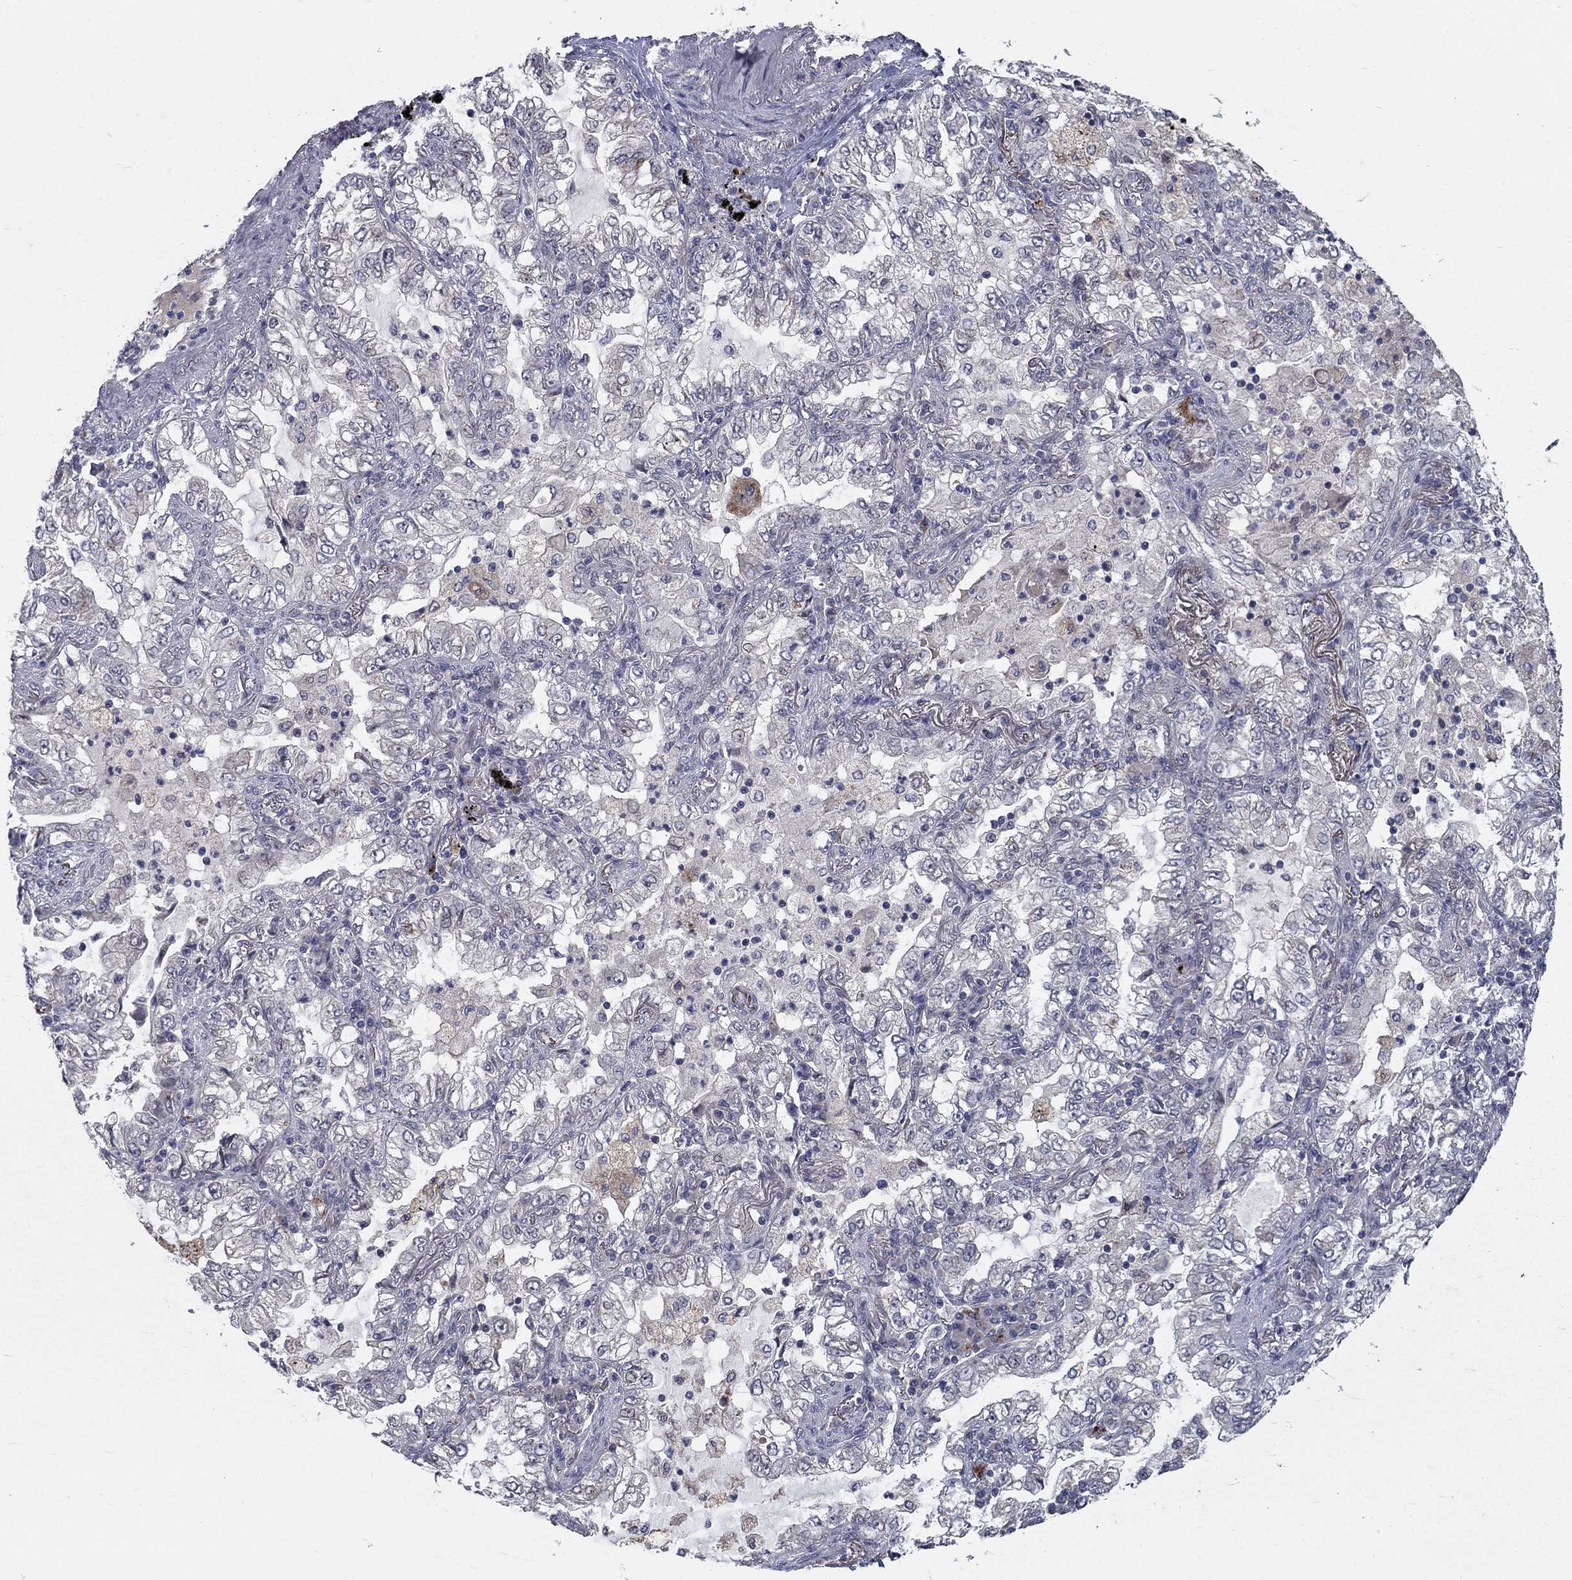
{"staining": {"intensity": "negative", "quantity": "none", "location": "none"}, "tissue": "lung cancer", "cell_type": "Tumor cells", "image_type": "cancer", "snomed": [{"axis": "morphology", "description": "Adenocarcinoma, NOS"}, {"axis": "topography", "description": "Lung"}], "caption": "A histopathology image of human lung adenocarcinoma is negative for staining in tumor cells.", "gene": "FAM3B", "patient": {"sex": "female", "age": 73}}